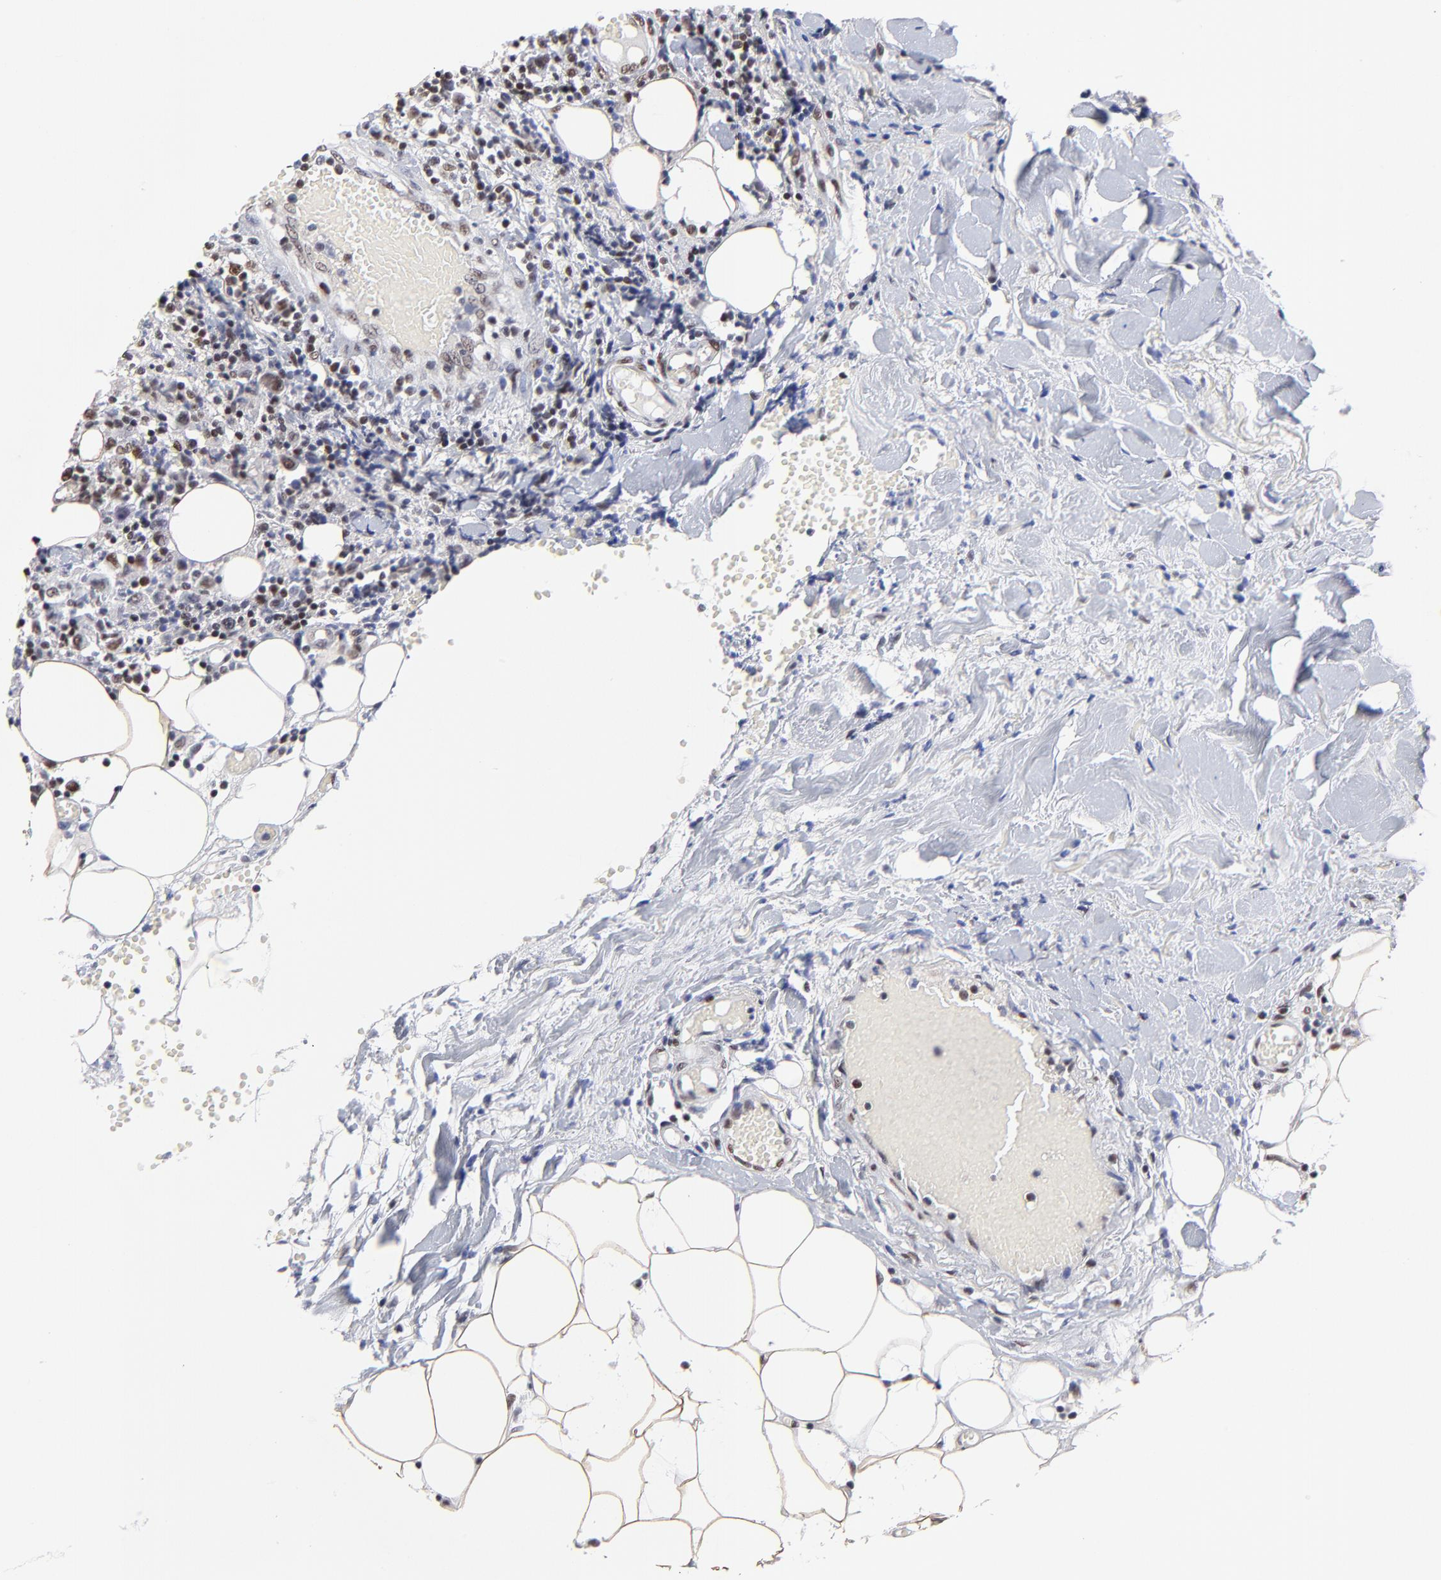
{"staining": {"intensity": "weak", "quantity": "<25%", "location": "nuclear"}, "tissue": "thyroid cancer", "cell_type": "Tumor cells", "image_type": "cancer", "snomed": [{"axis": "morphology", "description": "Carcinoma, NOS"}, {"axis": "topography", "description": "Thyroid gland"}], "caption": "Tumor cells show no significant protein staining in thyroid cancer.", "gene": "ZMYM3", "patient": {"sex": "female", "age": 77}}